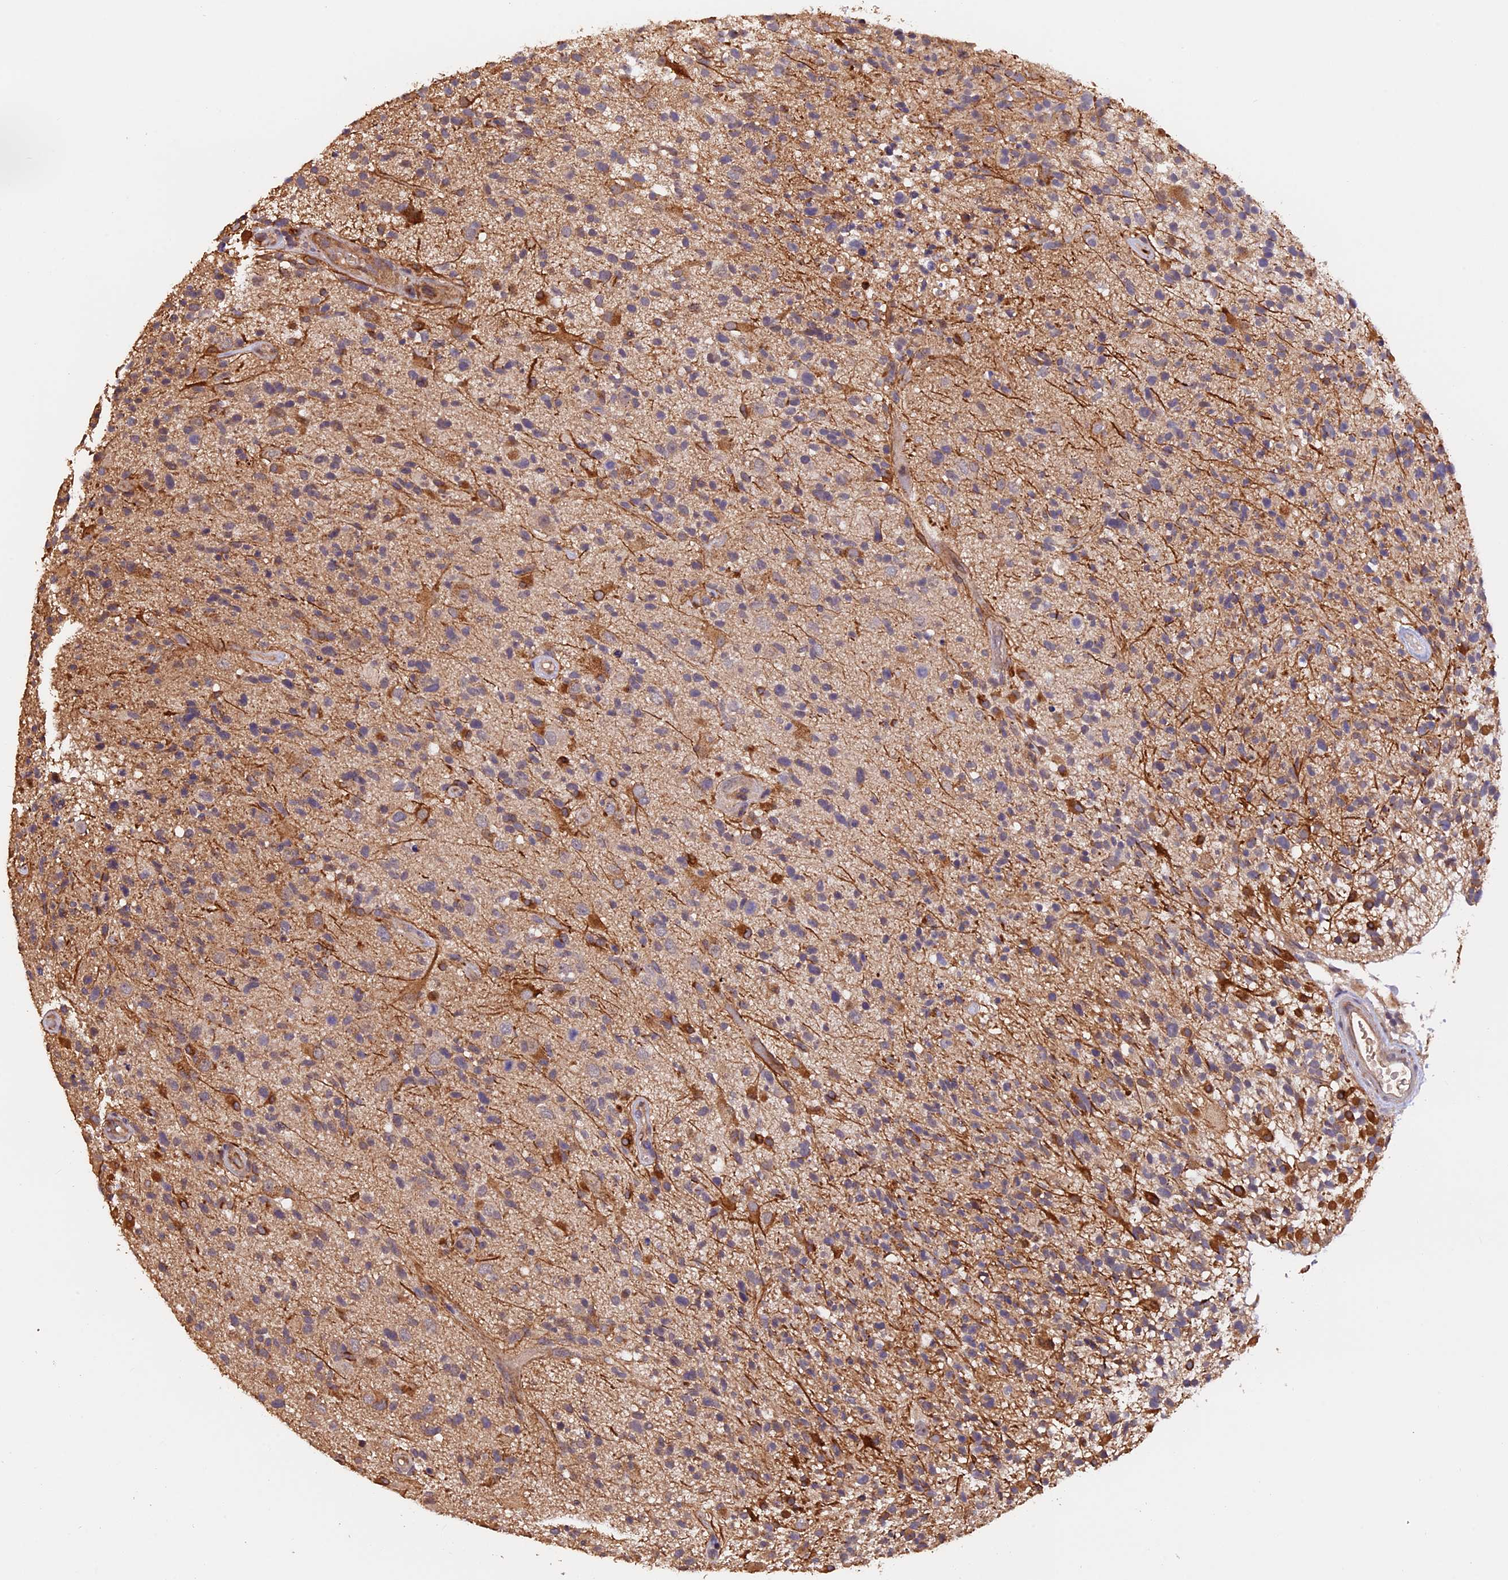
{"staining": {"intensity": "moderate", "quantity": "<25%", "location": "cytoplasmic/membranous"}, "tissue": "glioma", "cell_type": "Tumor cells", "image_type": "cancer", "snomed": [{"axis": "morphology", "description": "Glioma, malignant, High grade"}, {"axis": "morphology", "description": "Glioblastoma, NOS"}, {"axis": "topography", "description": "Brain"}], "caption": "Glioma stained with a protein marker reveals moderate staining in tumor cells.", "gene": "PKD2L2", "patient": {"sex": "male", "age": 60}}